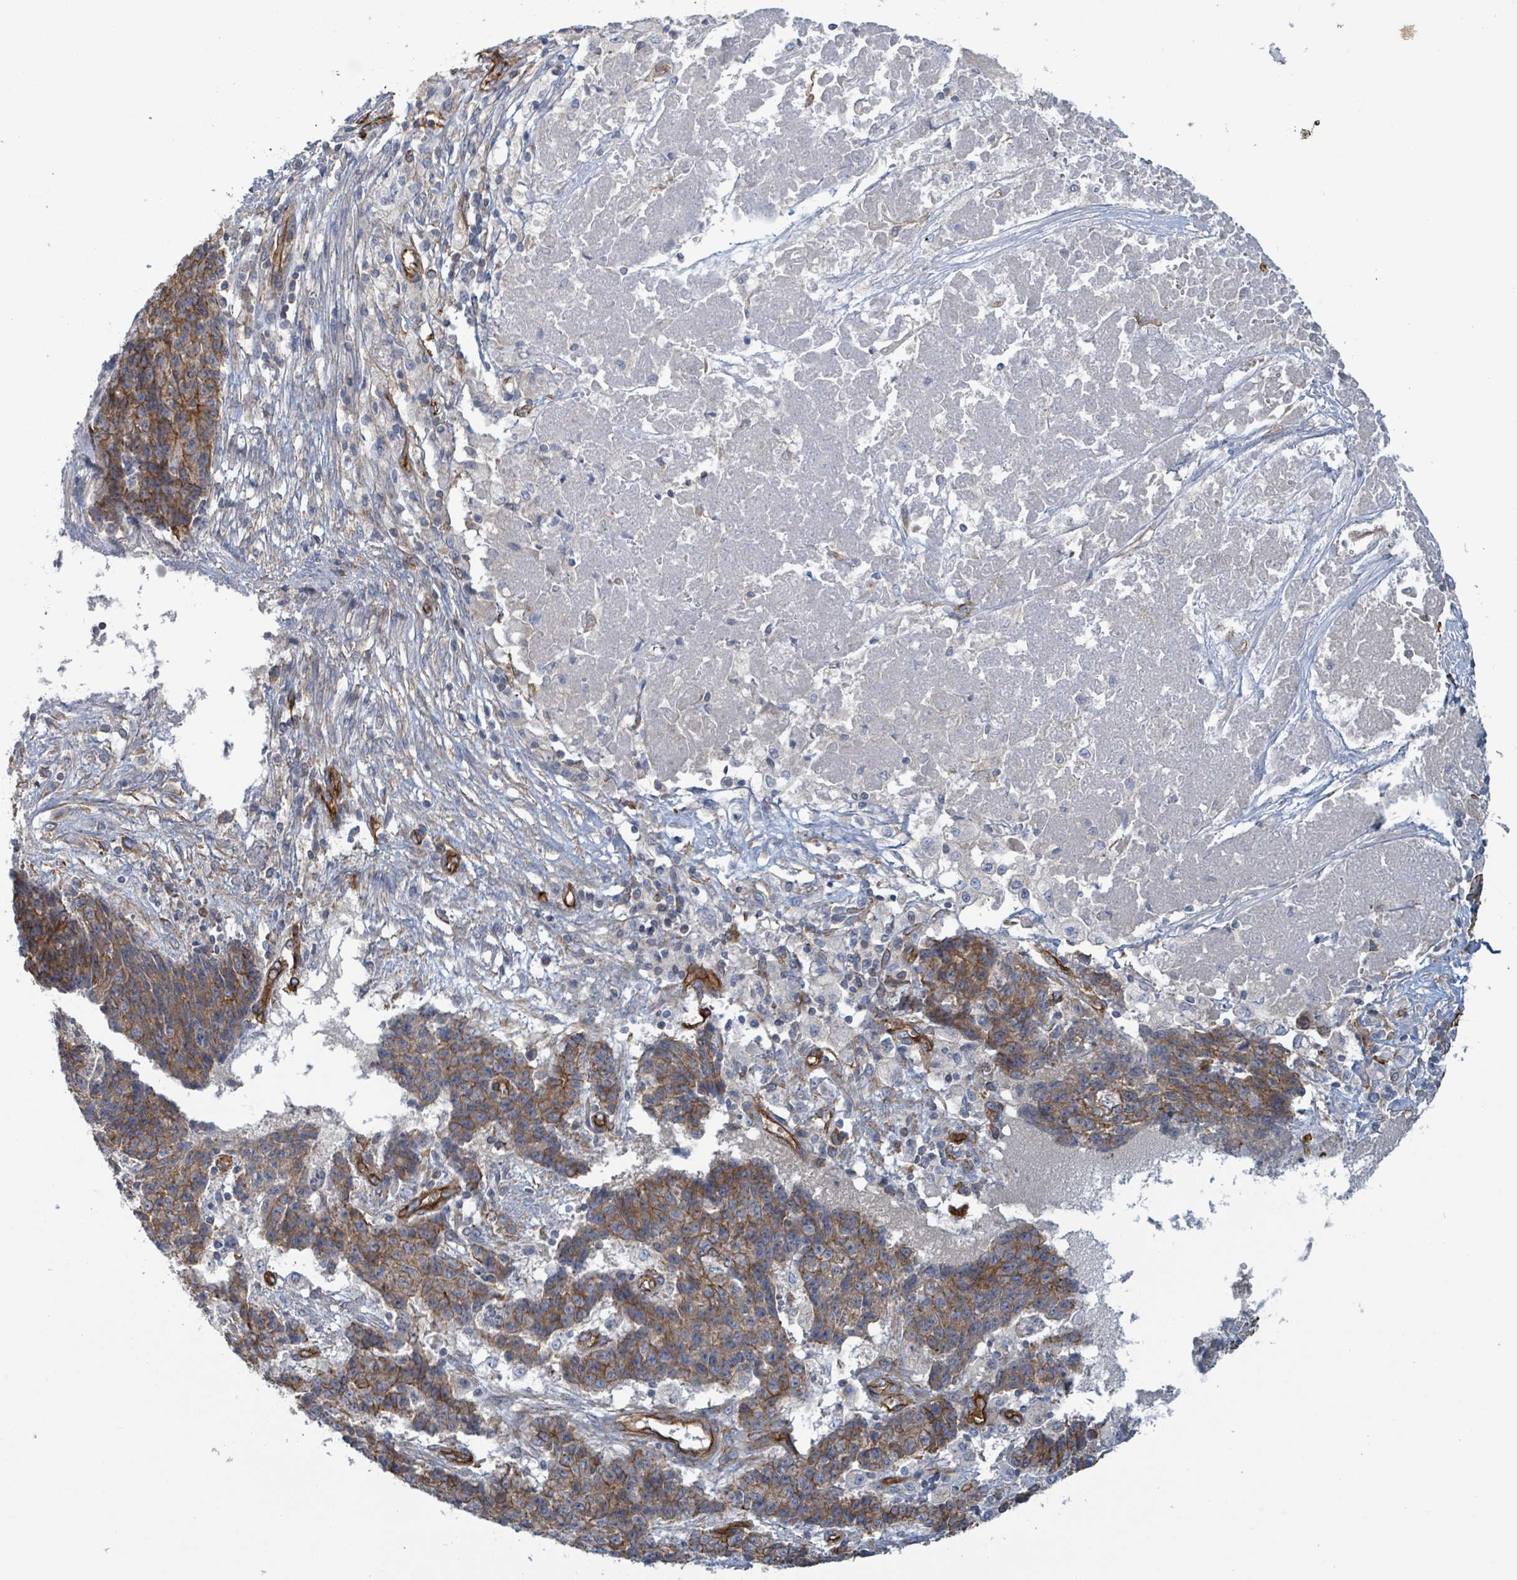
{"staining": {"intensity": "moderate", "quantity": ">75%", "location": "cytoplasmic/membranous"}, "tissue": "ovarian cancer", "cell_type": "Tumor cells", "image_type": "cancer", "snomed": [{"axis": "morphology", "description": "Carcinoma, endometroid"}, {"axis": "topography", "description": "Ovary"}], "caption": "Immunohistochemistry photomicrograph of neoplastic tissue: human endometroid carcinoma (ovarian) stained using IHC reveals medium levels of moderate protein expression localized specifically in the cytoplasmic/membranous of tumor cells, appearing as a cytoplasmic/membranous brown color.", "gene": "LDOC1", "patient": {"sex": "female", "age": 42}}